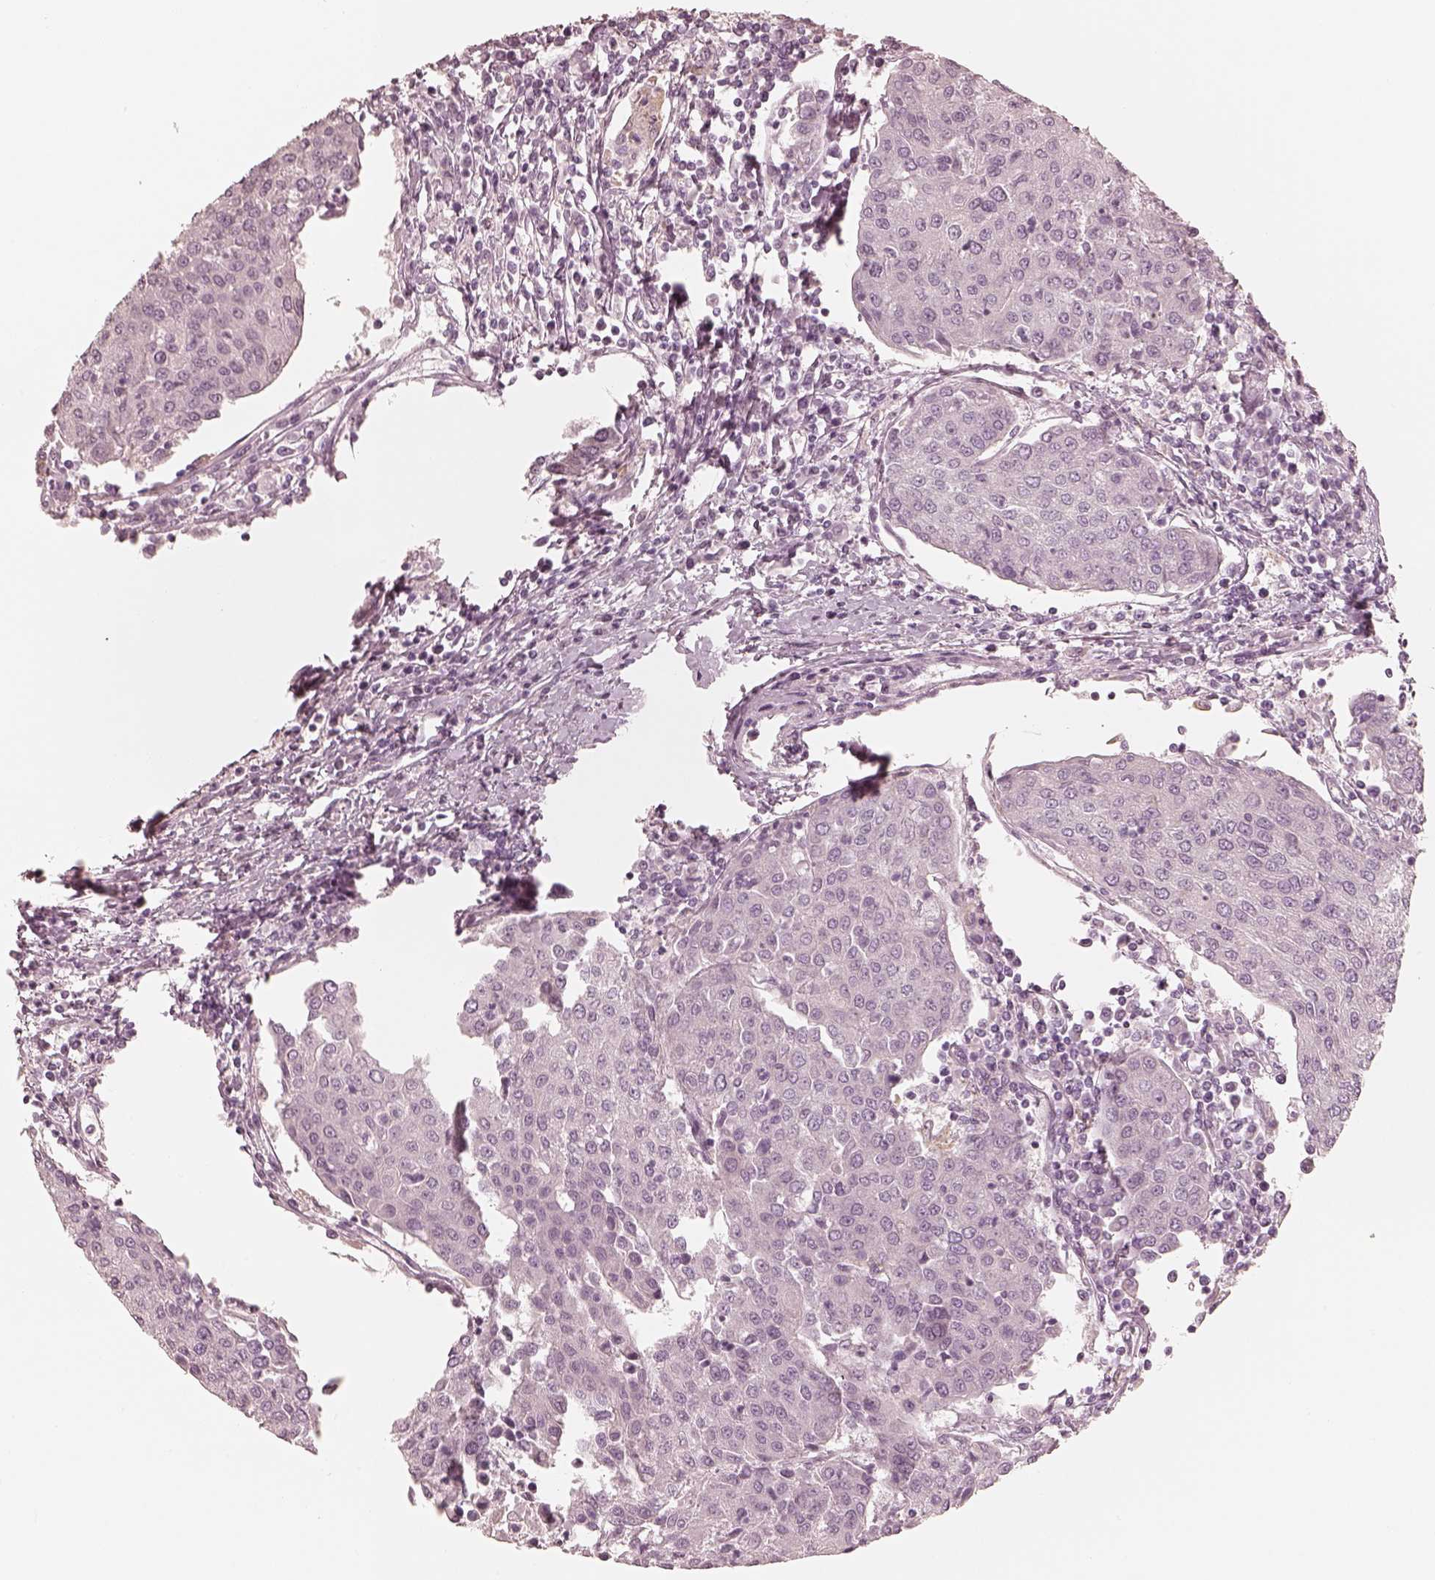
{"staining": {"intensity": "negative", "quantity": "none", "location": "none"}, "tissue": "urothelial cancer", "cell_type": "Tumor cells", "image_type": "cancer", "snomed": [{"axis": "morphology", "description": "Urothelial carcinoma, High grade"}, {"axis": "topography", "description": "Urinary bladder"}], "caption": "Urothelial cancer stained for a protein using immunohistochemistry displays no positivity tumor cells.", "gene": "CALR3", "patient": {"sex": "female", "age": 85}}